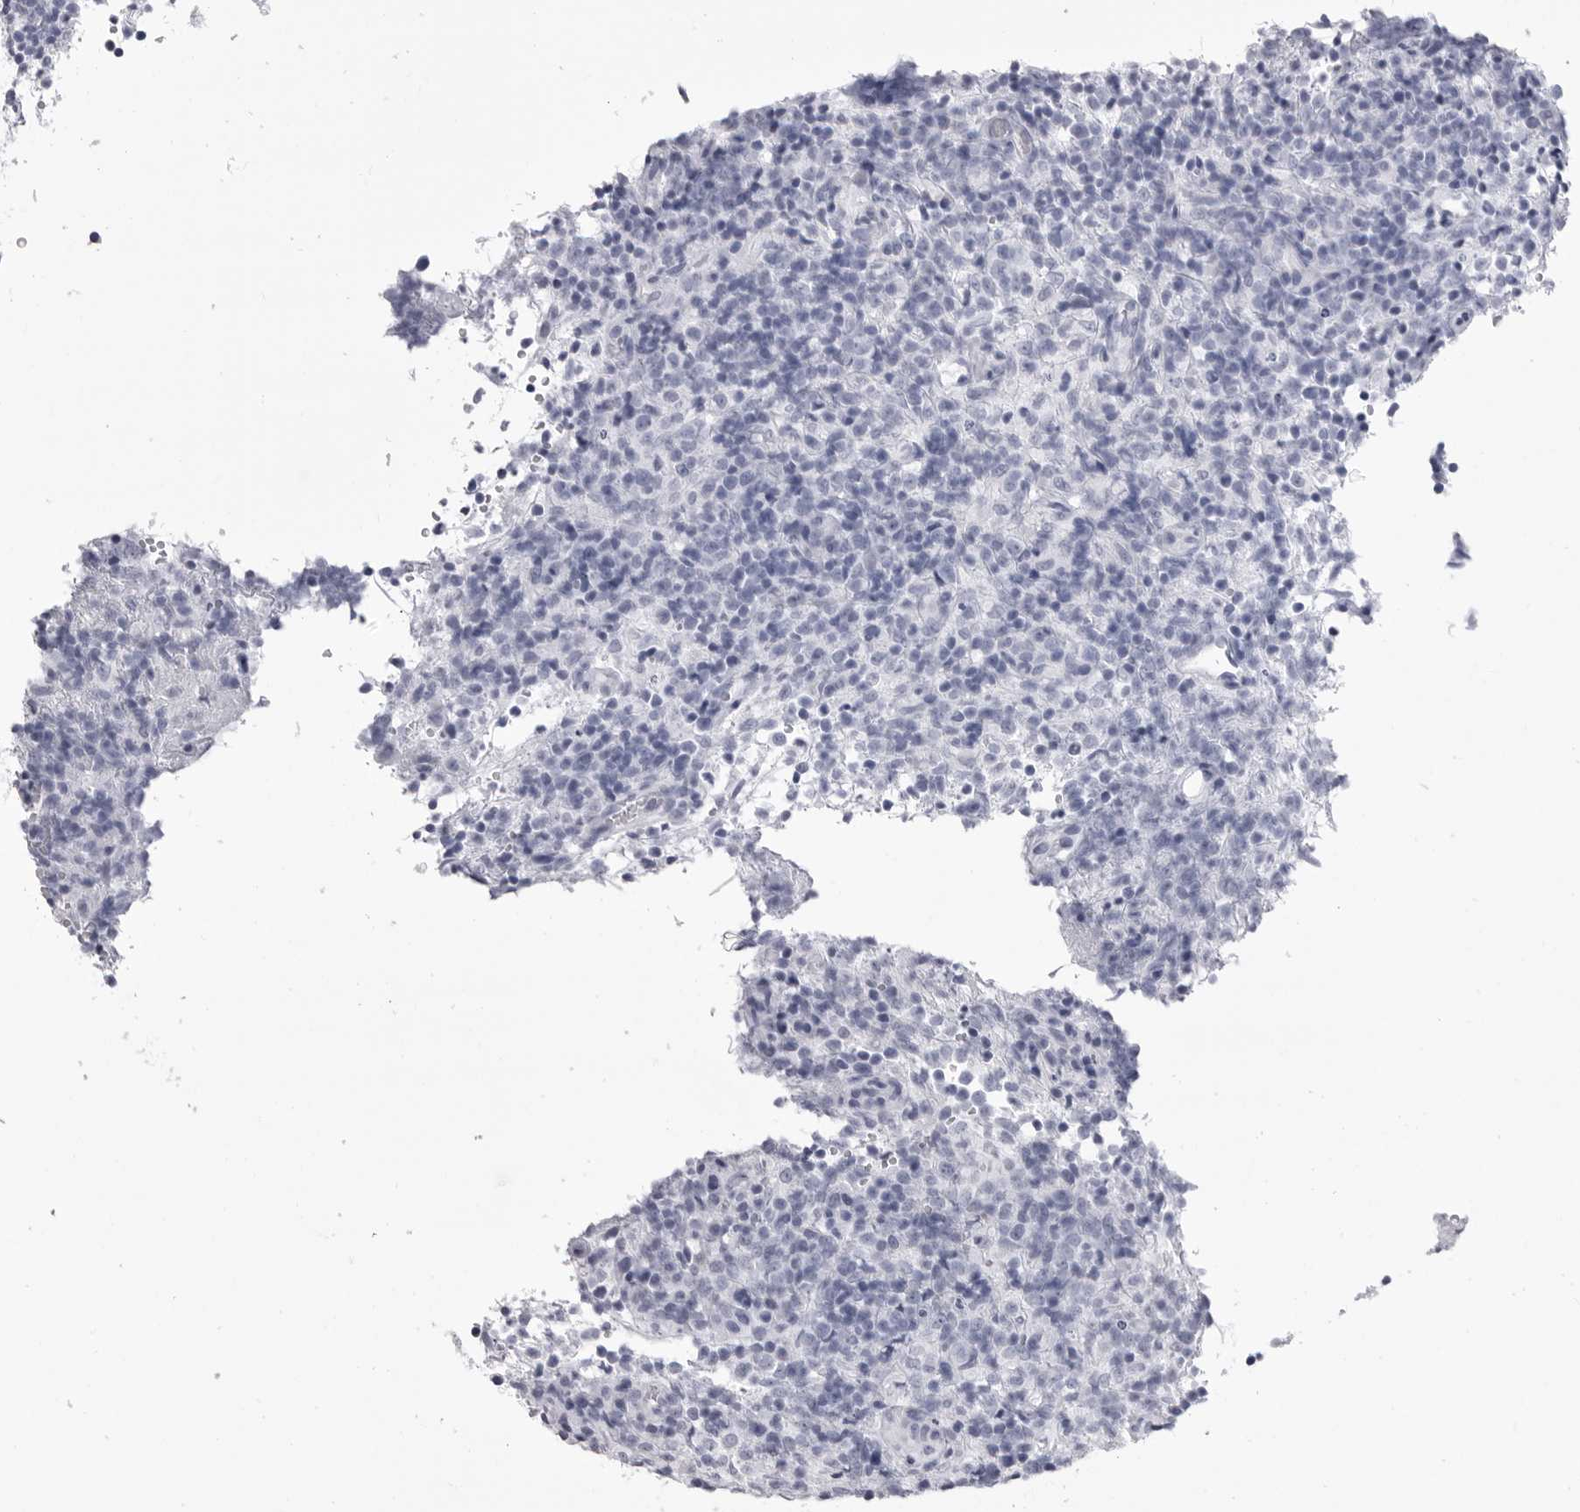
{"staining": {"intensity": "negative", "quantity": "none", "location": "none"}, "tissue": "lymphoma", "cell_type": "Tumor cells", "image_type": "cancer", "snomed": [{"axis": "morphology", "description": "Malignant lymphoma, non-Hodgkin's type, High grade"}, {"axis": "topography", "description": "Lymph node"}], "caption": "The immunohistochemistry (IHC) photomicrograph has no significant expression in tumor cells of malignant lymphoma, non-Hodgkin's type (high-grade) tissue.", "gene": "LGALS4", "patient": {"sex": "female", "age": 76}}